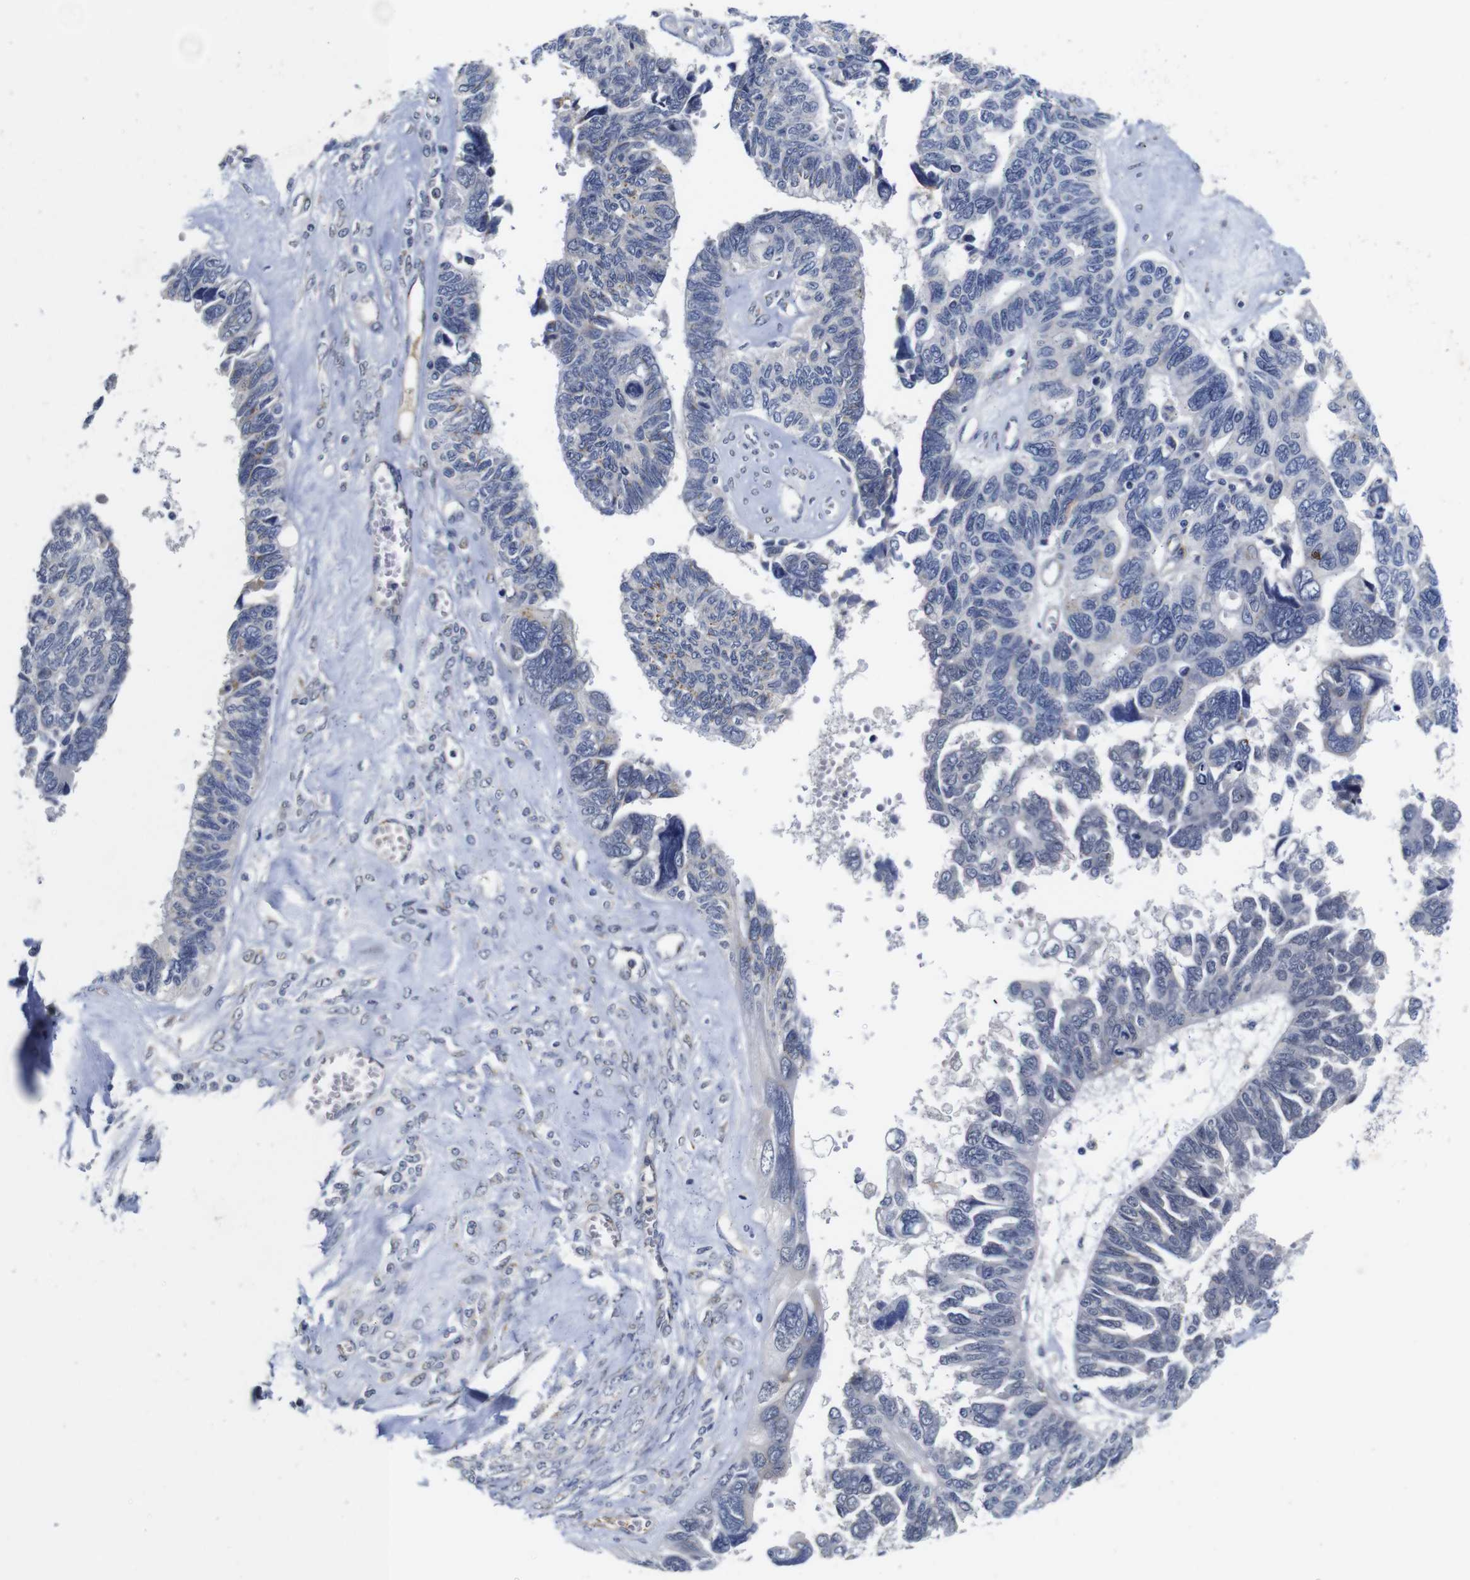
{"staining": {"intensity": "negative", "quantity": "none", "location": "none"}, "tissue": "ovarian cancer", "cell_type": "Tumor cells", "image_type": "cancer", "snomed": [{"axis": "morphology", "description": "Cystadenocarcinoma, serous, NOS"}, {"axis": "topography", "description": "Ovary"}], "caption": "Immunohistochemistry (IHC) of ovarian serous cystadenocarcinoma demonstrates no expression in tumor cells. Brightfield microscopy of immunohistochemistry (IHC) stained with DAB (3,3'-diaminobenzidine) (brown) and hematoxylin (blue), captured at high magnification.", "gene": "FURIN", "patient": {"sex": "female", "age": 79}}